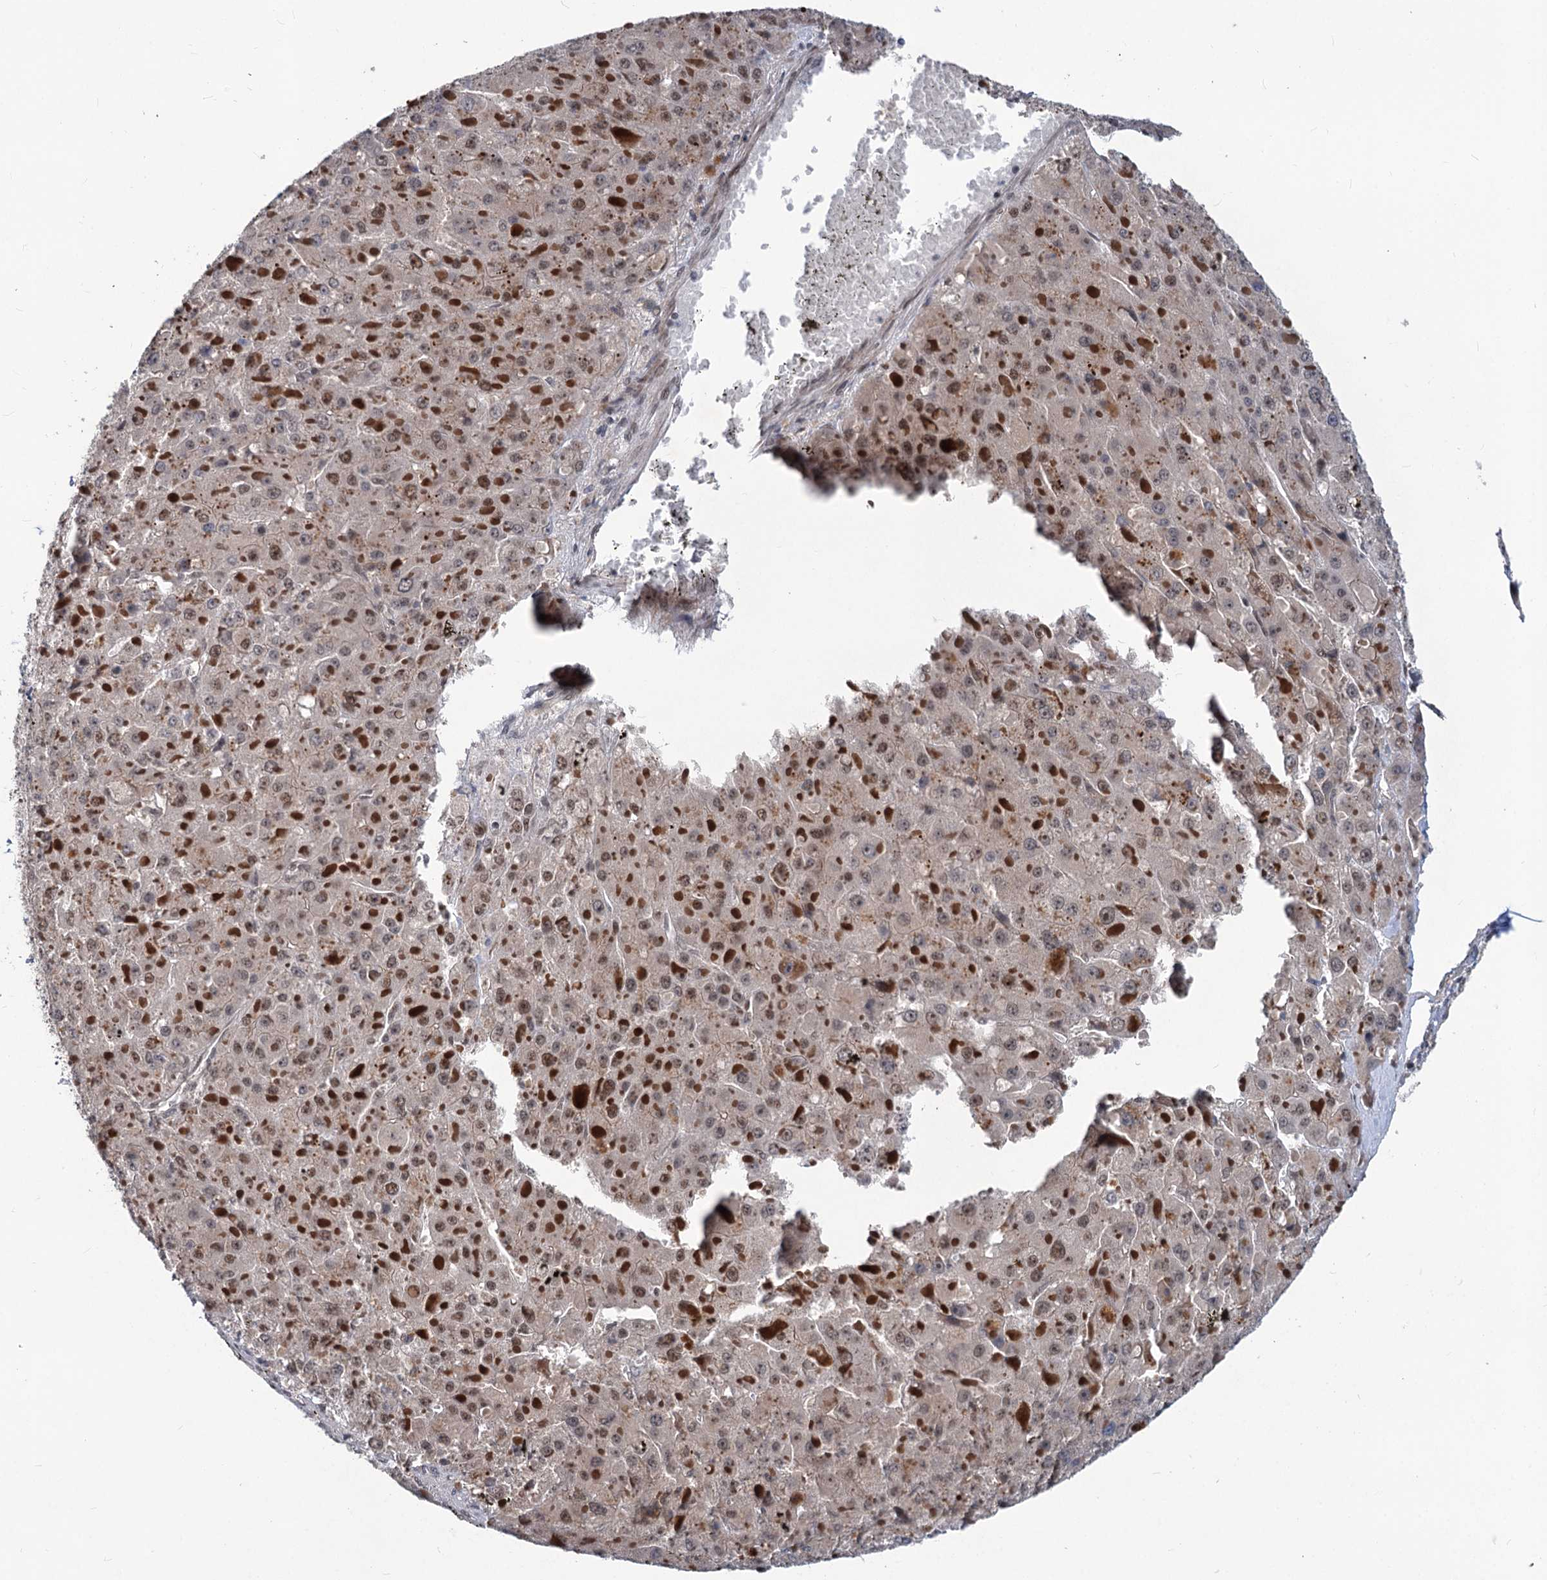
{"staining": {"intensity": "negative", "quantity": "none", "location": "none"}, "tissue": "liver cancer", "cell_type": "Tumor cells", "image_type": "cancer", "snomed": [{"axis": "morphology", "description": "Carcinoma, Hepatocellular, NOS"}, {"axis": "topography", "description": "Liver"}], "caption": "Hepatocellular carcinoma (liver) was stained to show a protein in brown. There is no significant staining in tumor cells.", "gene": "PHF8", "patient": {"sex": "female", "age": 73}}